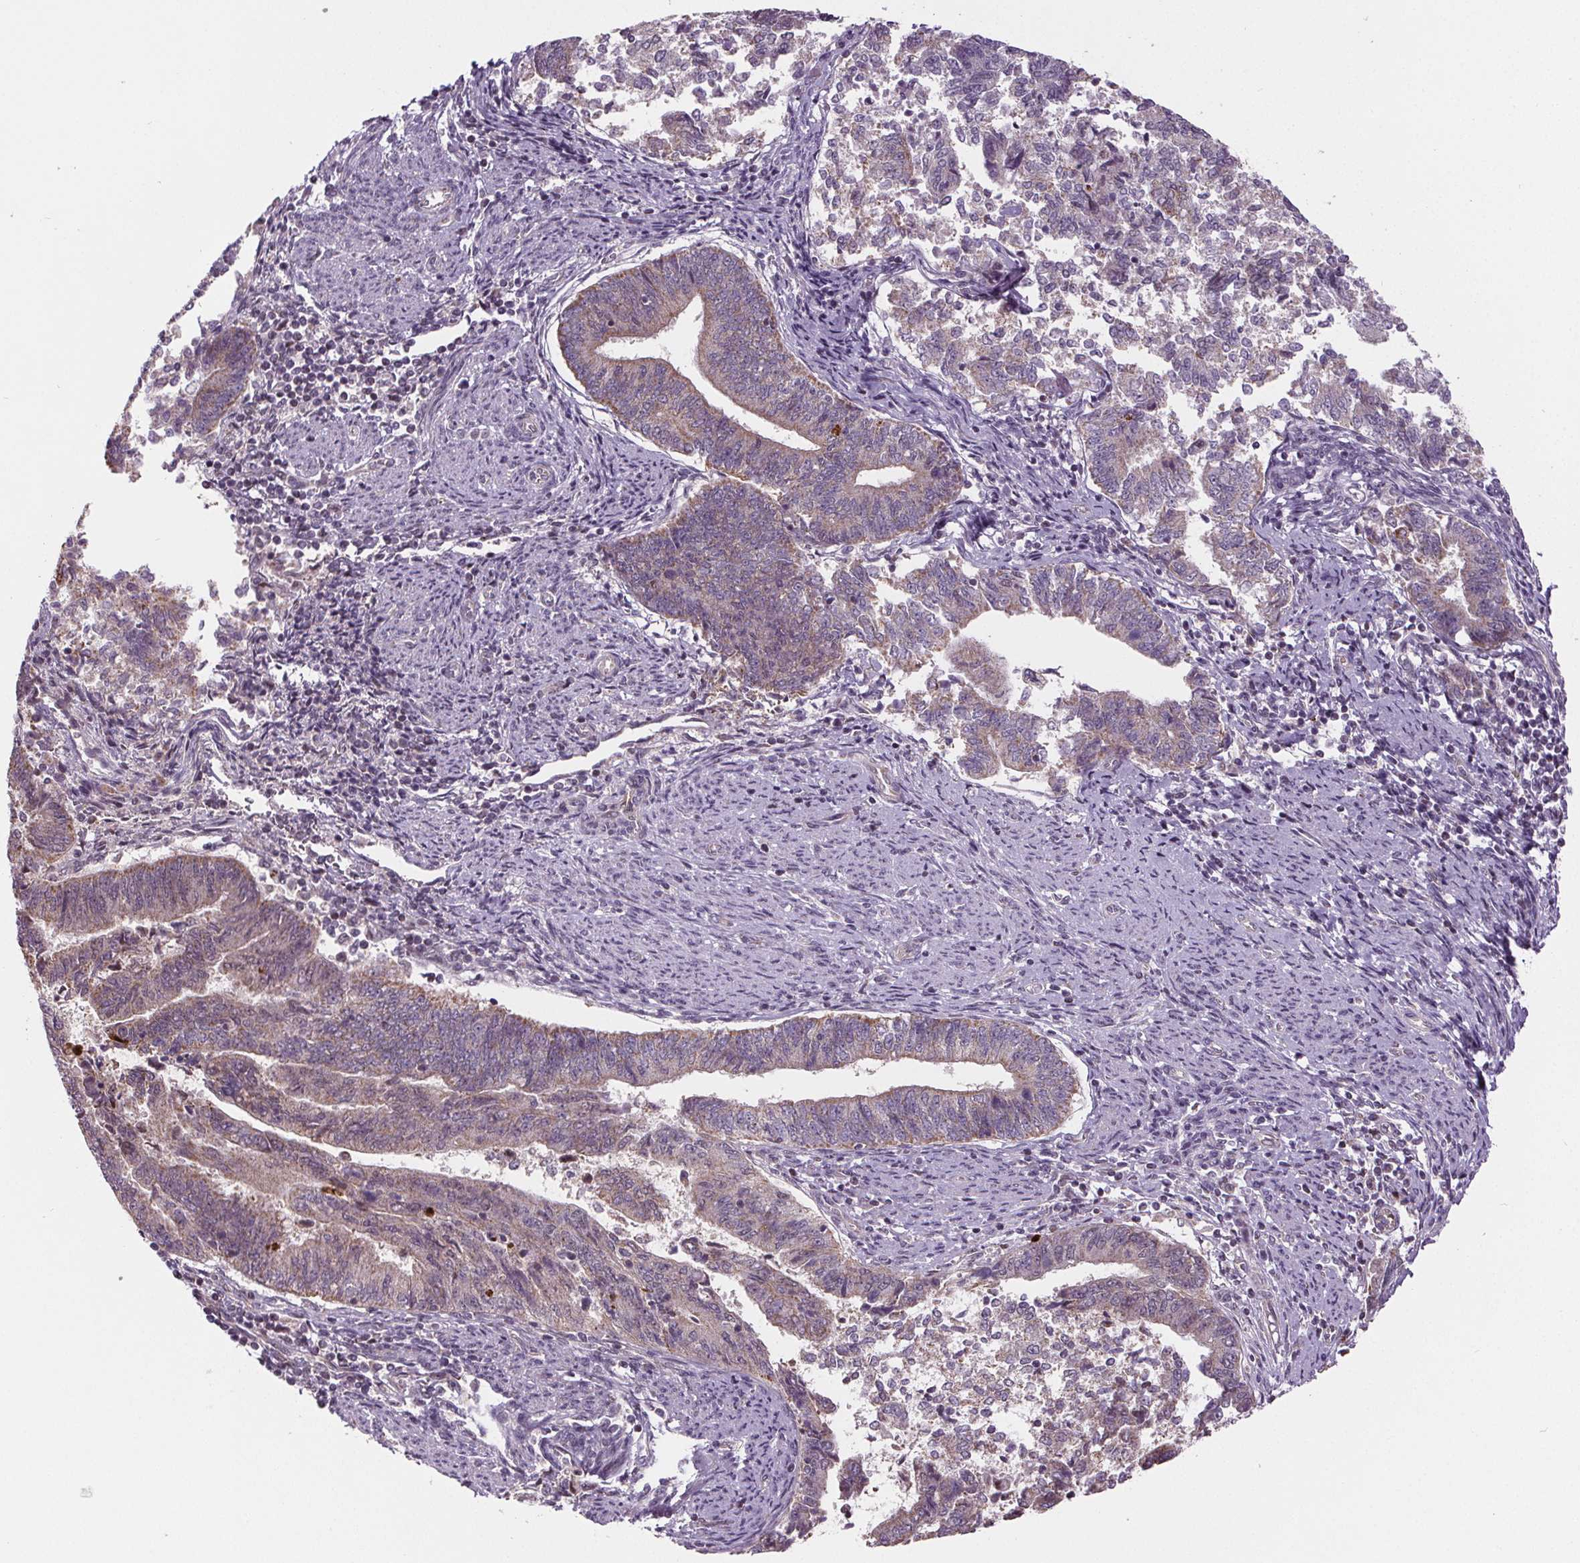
{"staining": {"intensity": "weak", "quantity": "25%-75%", "location": "cytoplasmic/membranous"}, "tissue": "endometrial cancer", "cell_type": "Tumor cells", "image_type": "cancer", "snomed": [{"axis": "morphology", "description": "Adenocarcinoma, NOS"}, {"axis": "topography", "description": "Endometrium"}], "caption": "Immunohistochemistry (DAB) staining of human endometrial cancer (adenocarcinoma) reveals weak cytoplasmic/membranous protein expression in about 25%-75% of tumor cells. (Brightfield microscopy of DAB IHC at high magnification).", "gene": "SUCLA2", "patient": {"sex": "female", "age": 65}}